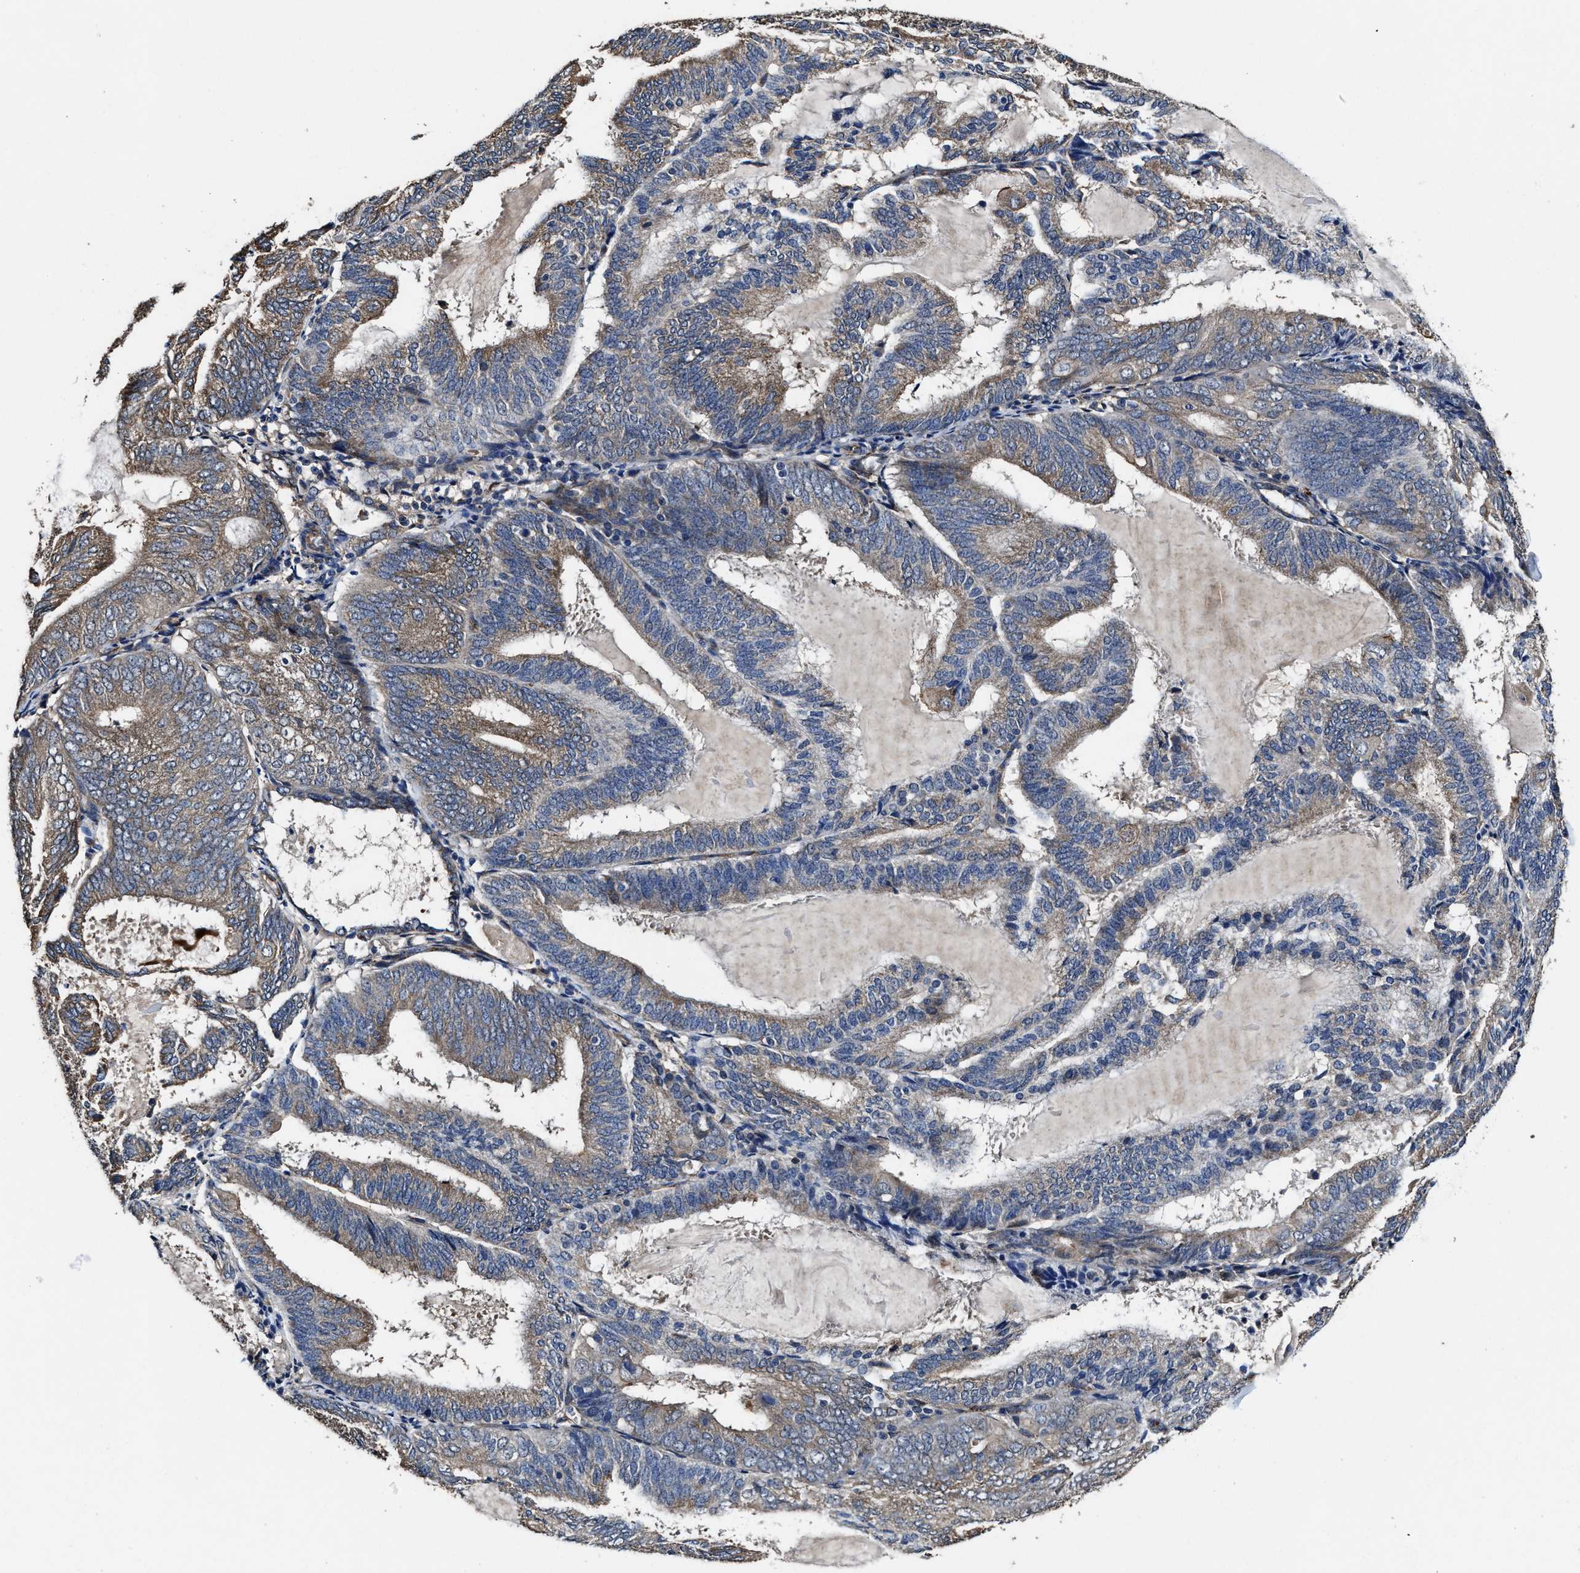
{"staining": {"intensity": "weak", "quantity": ">75%", "location": "cytoplasmic/membranous"}, "tissue": "endometrial cancer", "cell_type": "Tumor cells", "image_type": "cancer", "snomed": [{"axis": "morphology", "description": "Adenocarcinoma, NOS"}, {"axis": "topography", "description": "Endometrium"}], "caption": "A photomicrograph of human endometrial cancer (adenocarcinoma) stained for a protein reveals weak cytoplasmic/membranous brown staining in tumor cells.", "gene": "IDNK", "patient": {"sex": "female", "age": 81}}